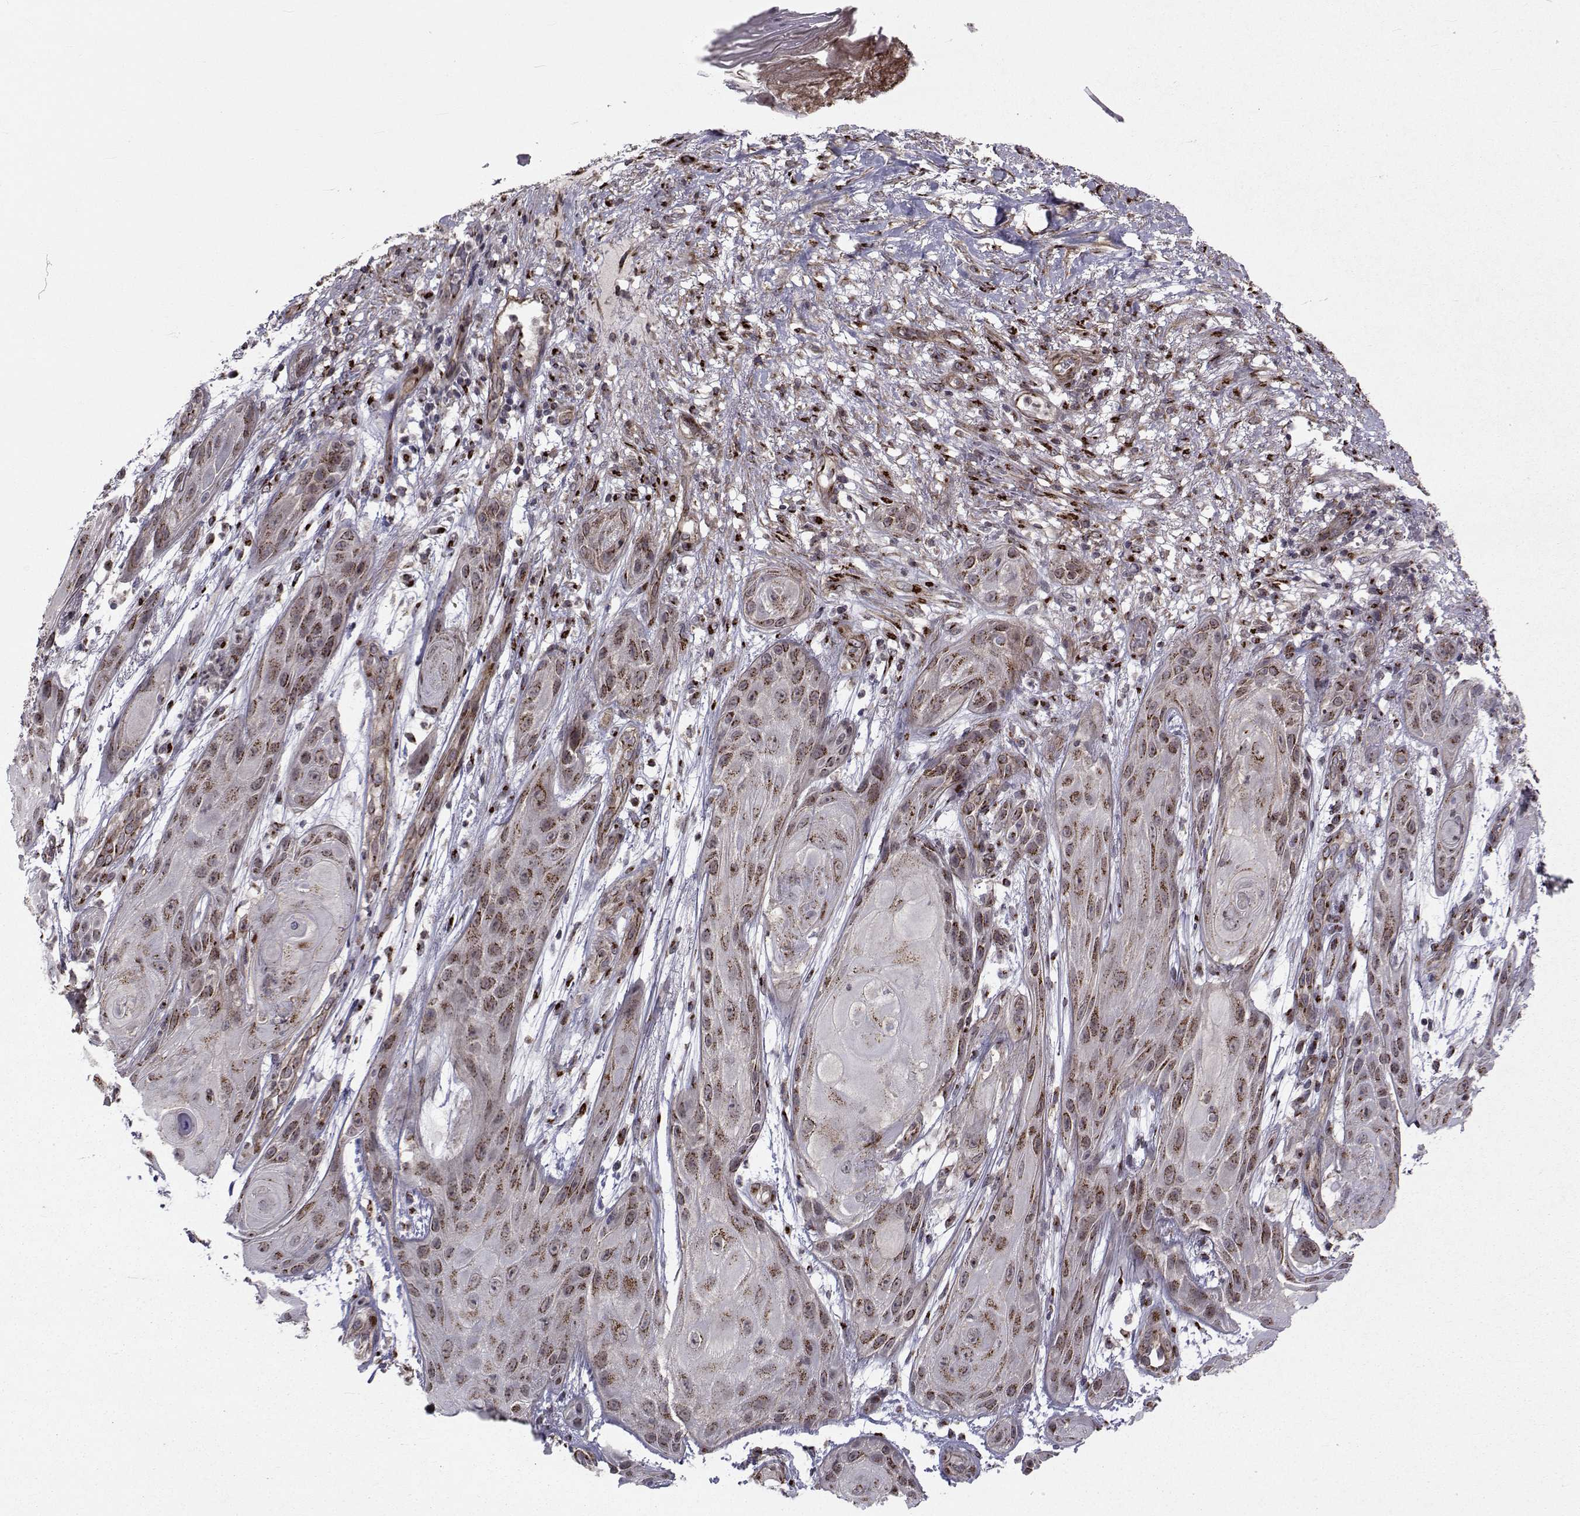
{"staining": {"intensity": "moderate", "quantity": "25%-75%", "location": "cytoplasmic/membranous"}, "tissue": "skin cancer", "cell_type": "Tumor cells", "image_type": "cancer", "snomed": [{"axis": "morphology", "description": "Squamous cell carcinoma, NOS"}, {"axis": "topography", "description": "Skin"}], "caption": "Protein expression analysis of human squamous cell carcinoma (skin) reveals moderate cytoplasmic/membranous expression in approximately 25%-75% of tumor cells.", "gene": "ATP6V1C2", "patient": {"sex": "male", "age": 62}}